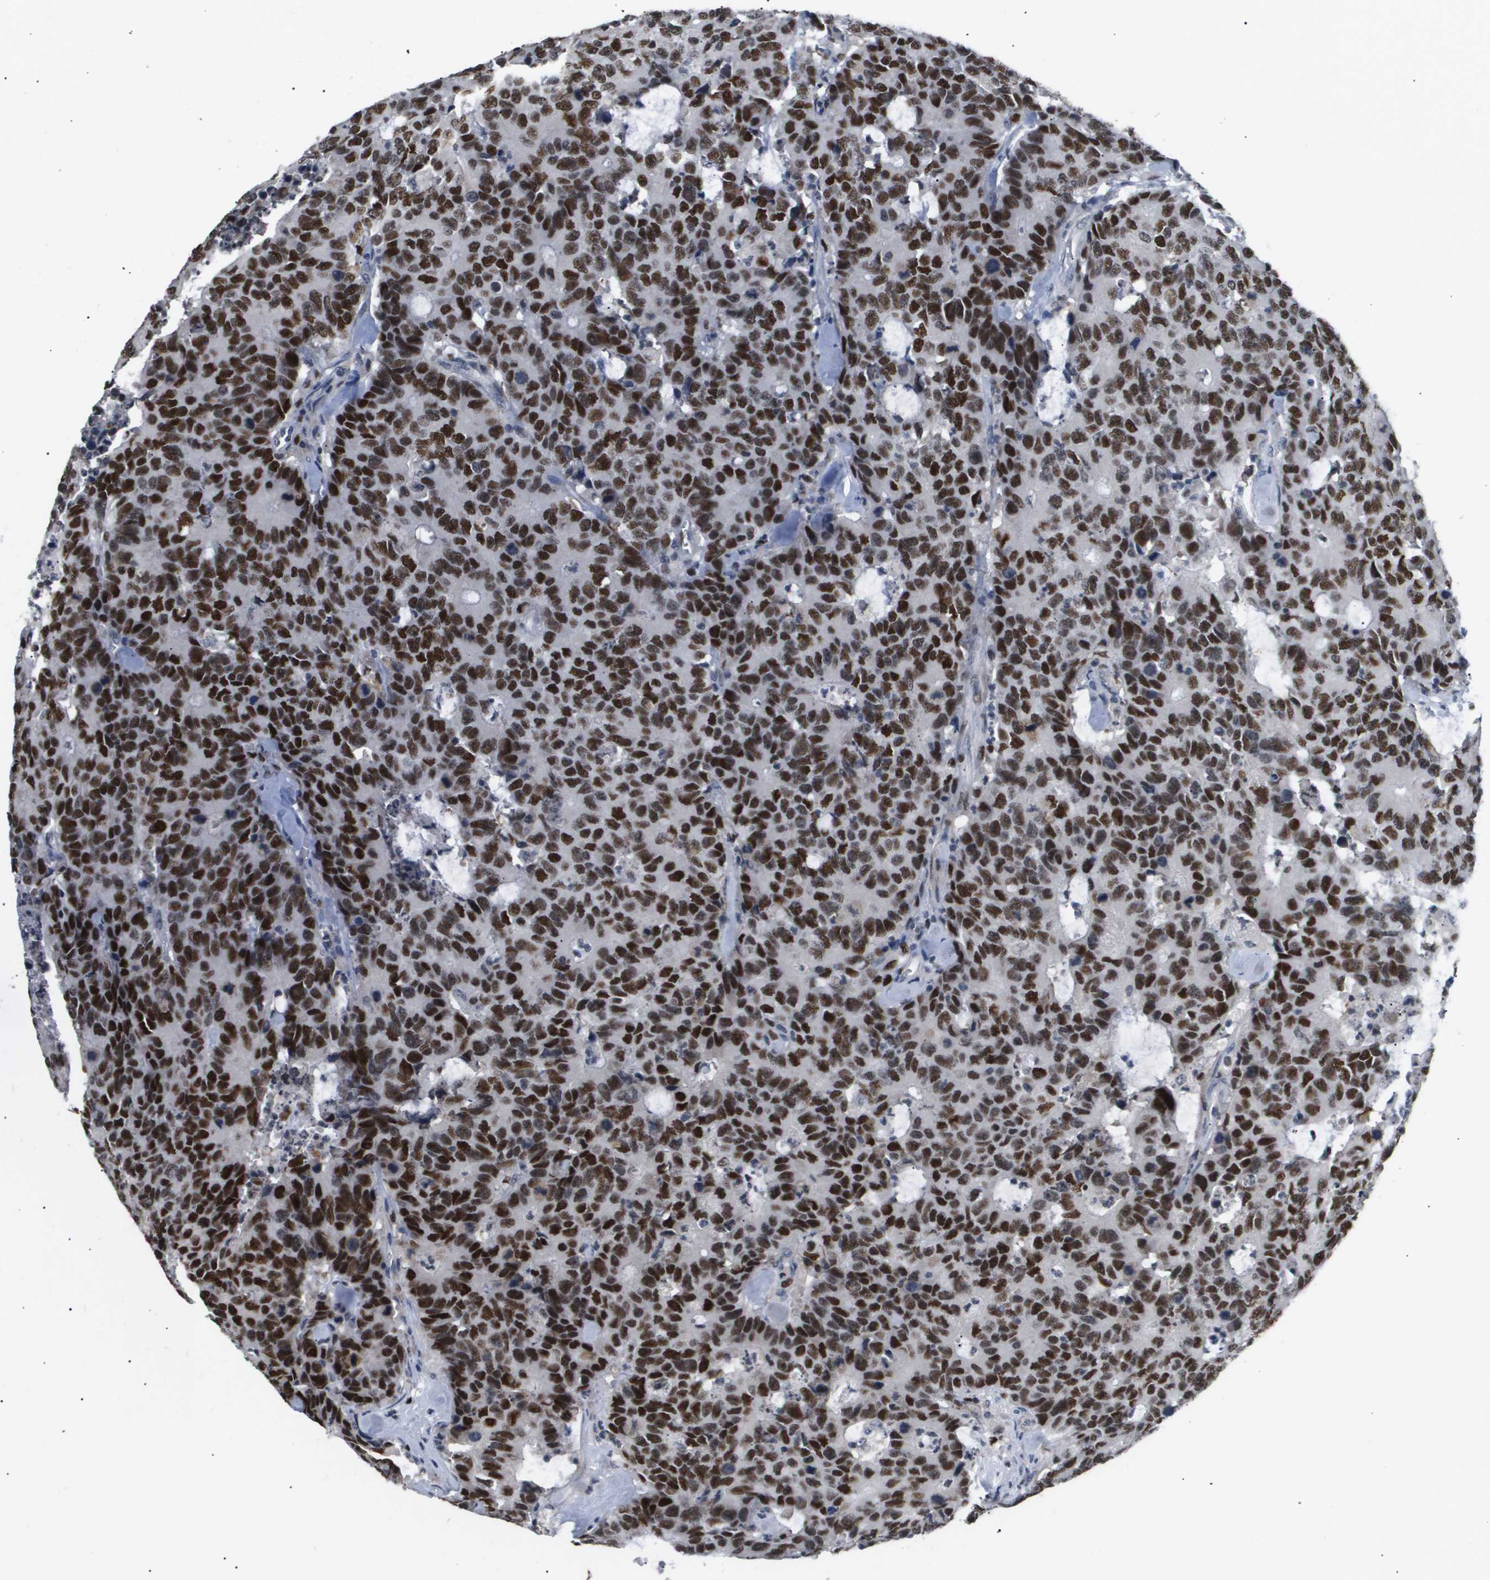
{"staining": {"intensity": "strong", "quantity": ">75%", "location": "nuclear"}, "tissue": "colorectal cancer", "cell_type": "Tumor cells", "image_type": "cancer", "snomed": [{"axis": "morphology", "description": "Adenocarcinoma, NOS"}, {"axis": "topography", "description": "Colon"}], "caption": "Immunohistochemistry (IHC) micrograph of neoplastic tissue: colorectal cancer (adenocarcinoma) stained using IHC reveals high levels of strong protein expression localized specifically in the nuclear of tumor cells, appearing as a nuclear brown color.", "gene": "ANAPC2", "patient": {"sex": "female", "age": 86}}